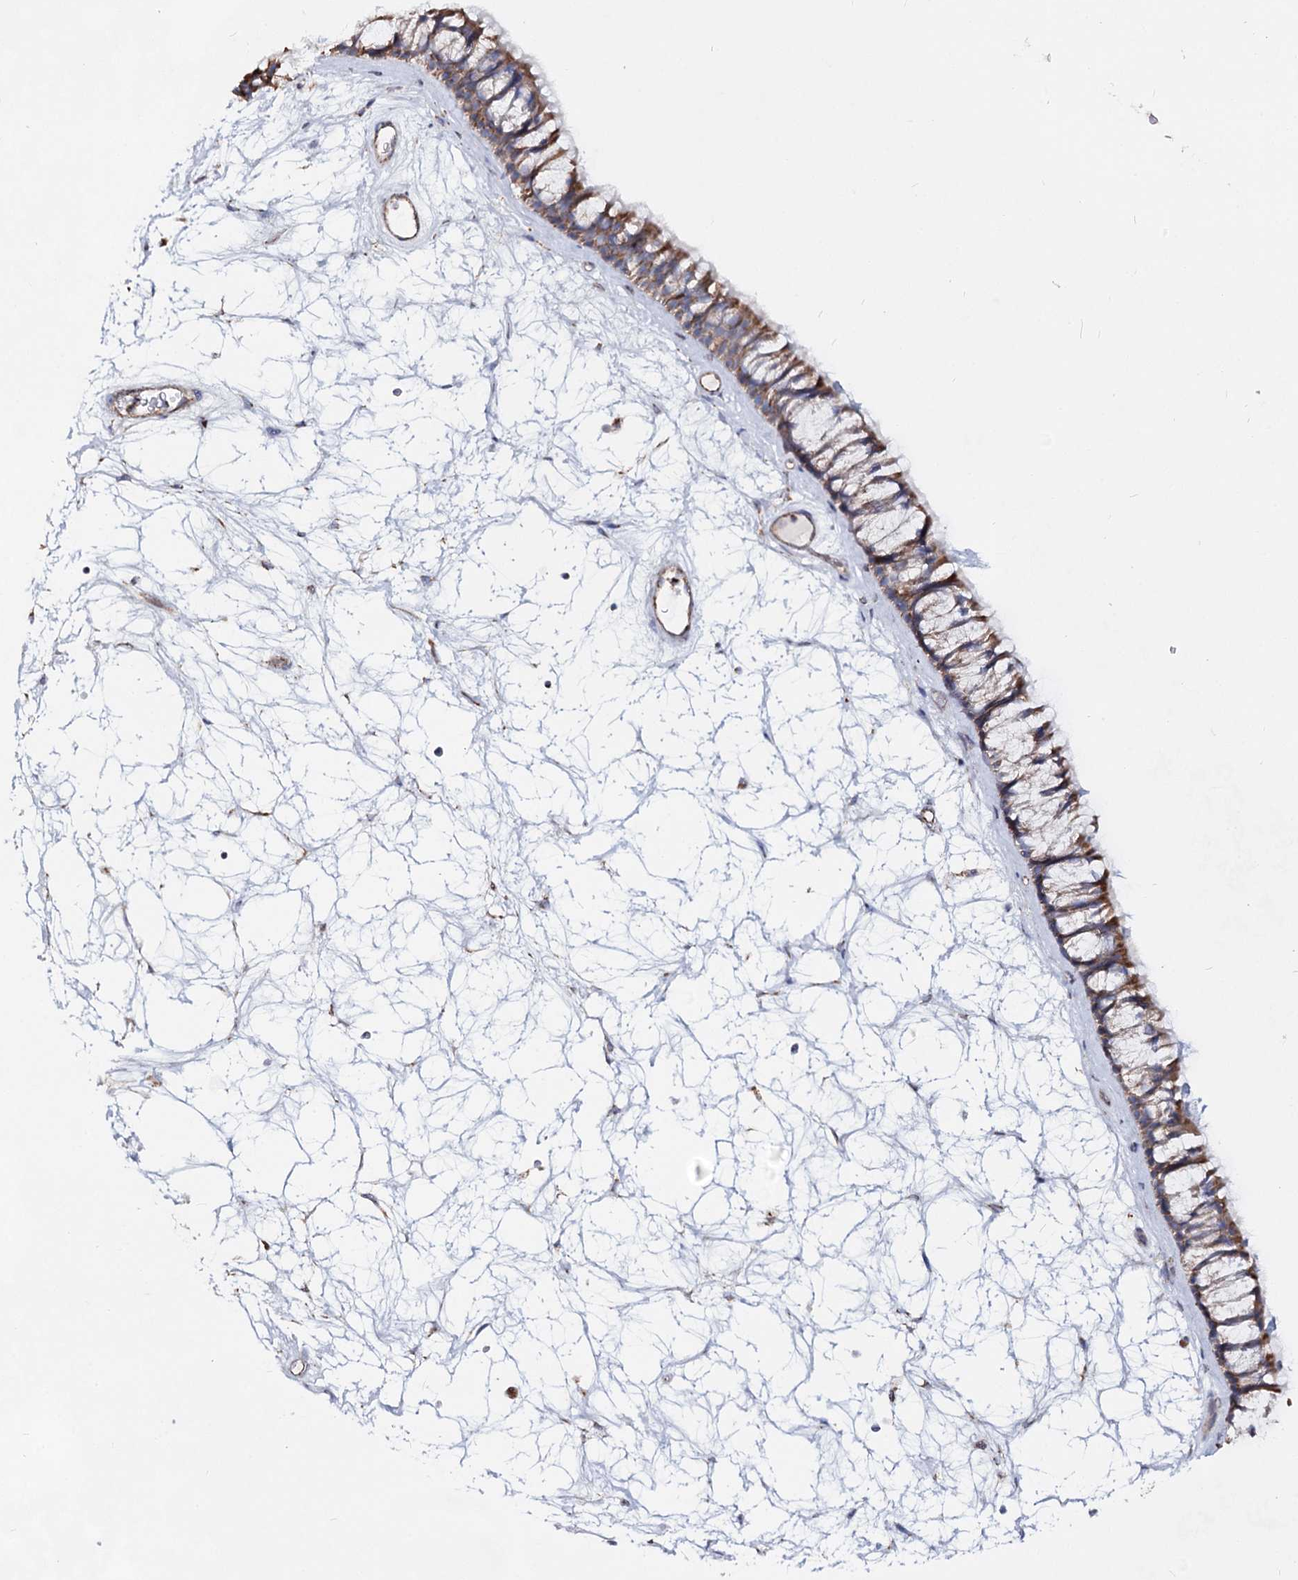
{"staining": {"intensity": "moderate", "quantity": ">75%", "location": "cytoplasmic/membranous"}, "tissue": "nasopharynx", "cell_type": "Respiratory epithelial cells", "image_type": "normal", "snomed": [{"axis": "morphology", "description": "Normal tissue, NOS"}, {"axis": "topography", "description": "Nasopharynx"}], "caption": "There is medium levels of moderate cytoplasmic/membranous staining in respiratory epithelial cells of normal nasopharynx, as demonstrated by immunohistochemical staining (brown color).", "gene": "CCDC73", "patient": {"sex": "male", "age": 64}}